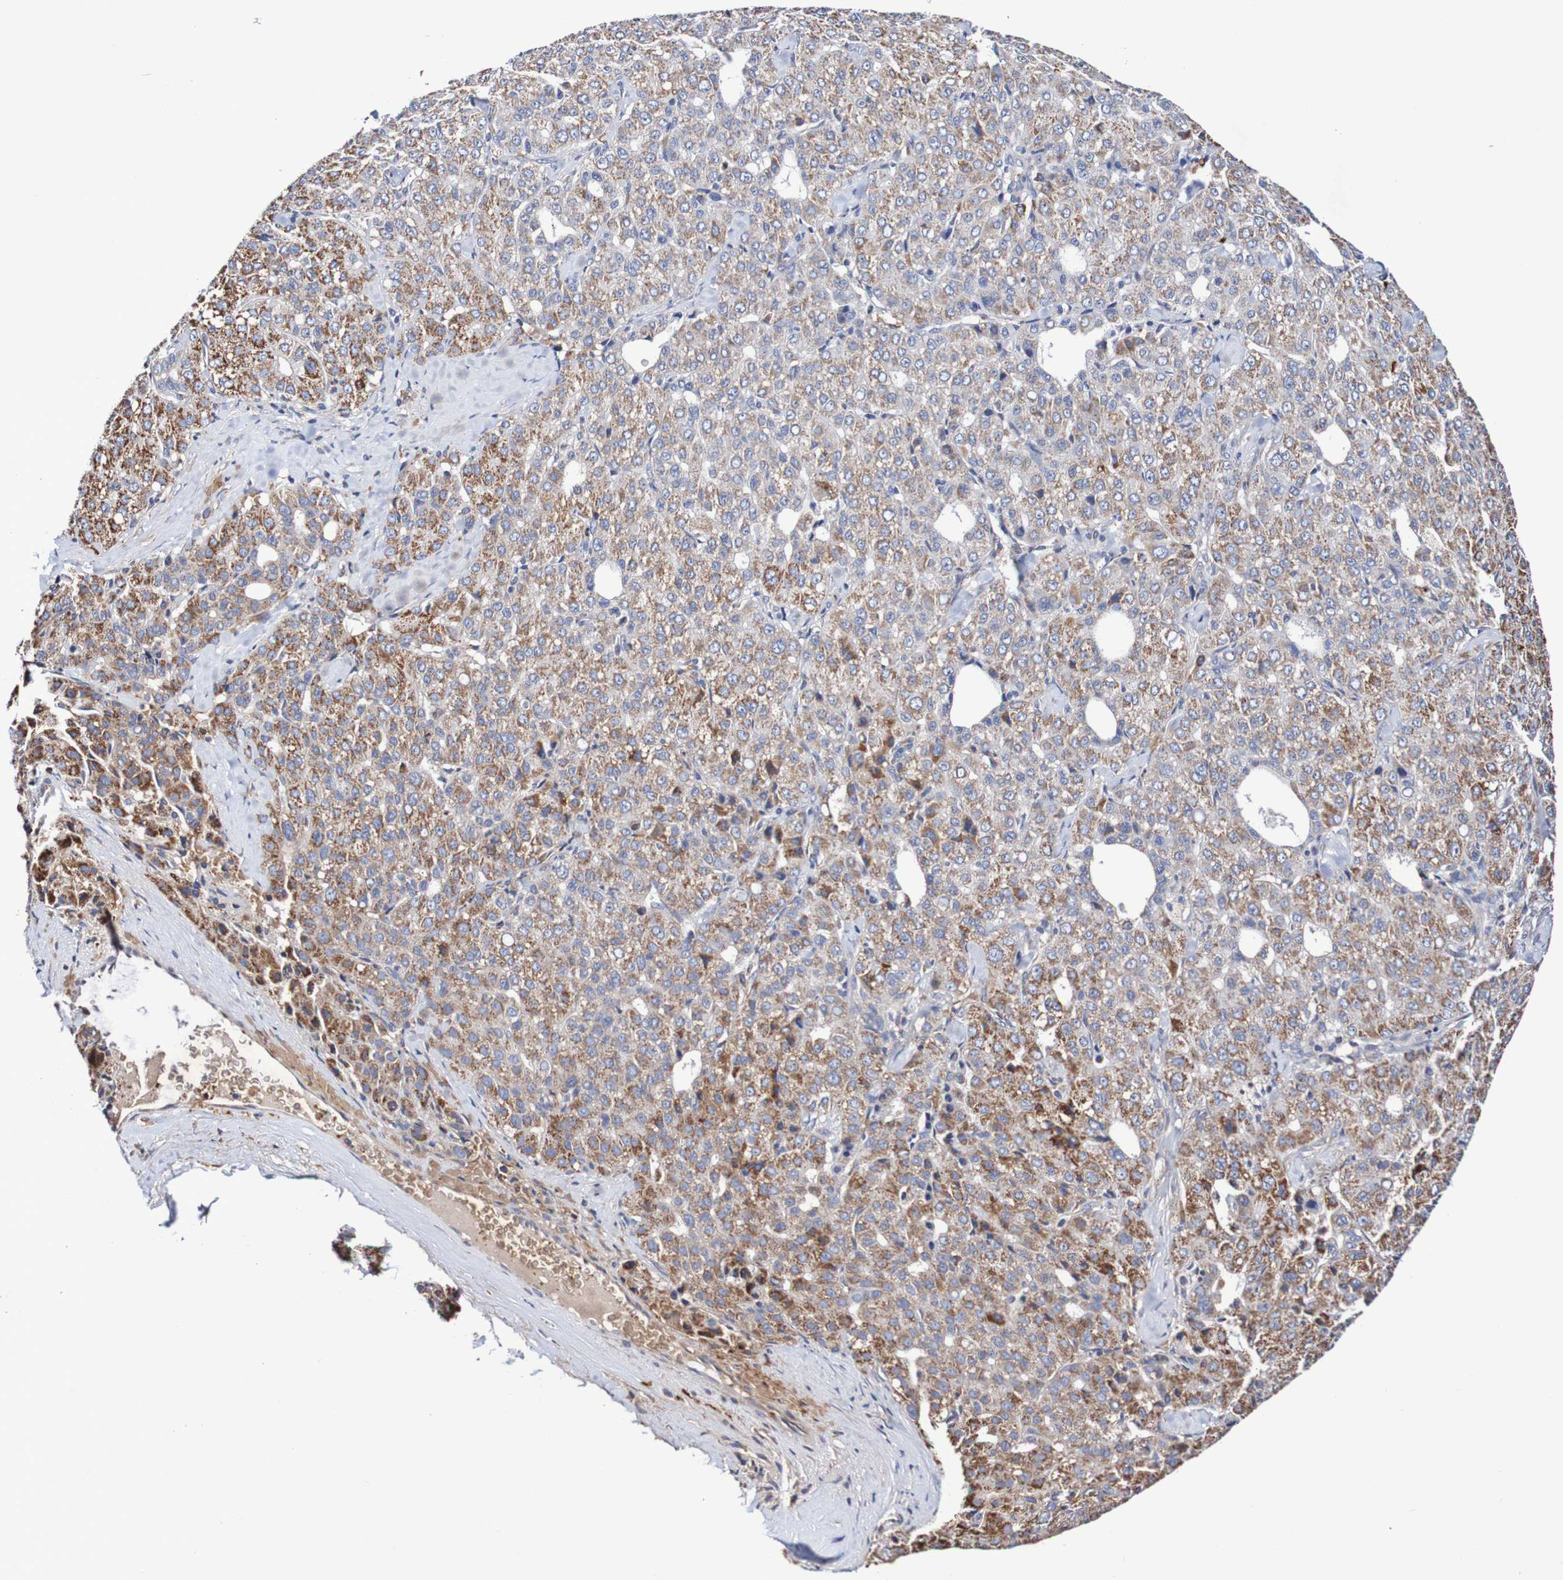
{"staining": {"intensity": "moderate", "quantity": "25%-75%", "location": "cytoplasmic/membranous"}, "tissue": "liver cancer", "cell_type": "Tumor cells", "image_type": "cancer", "snomed": [{"axis": "morphology", "description": "Carcinoma, Hepatocellular, NOS"}, {"axis": "topography", "description": "Liver"}], "caption": "High-power microscopy captured an IHC photomicrograph of hepatocellular carcinoma (liver), revealing moderate cytoplasmic/membranous positivity in approximately 25%-75% of tumor cells. (Stains: DAB (3,3'-diaminobenzidine) in brown, nuclei in blue, Microscopy: brightfield microscopy at high magnification).", "gene": "WNT4", "patient": {"sex": "male", "age": 65}}